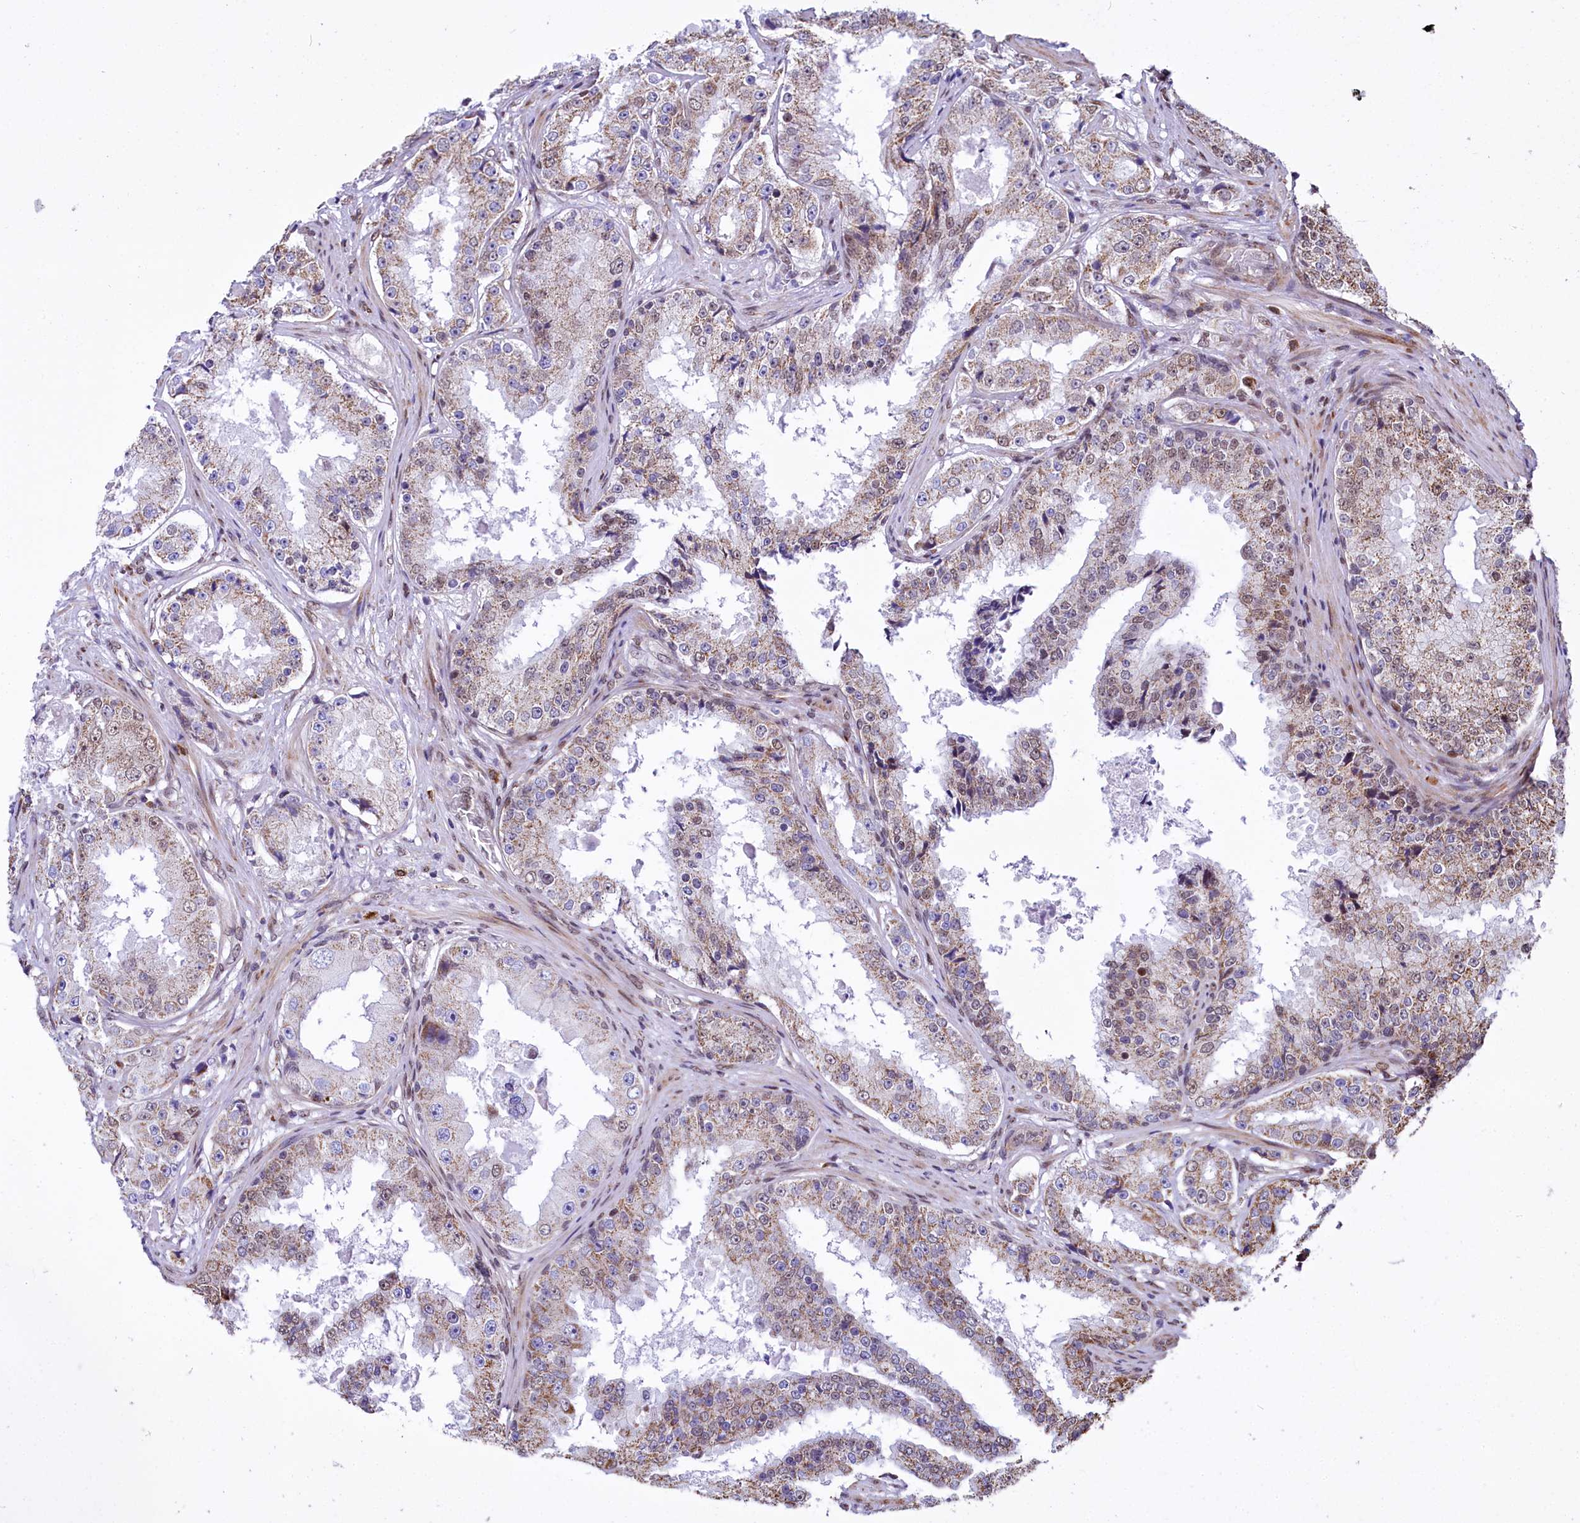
{"staining": {"intensity": "weak", "quantity": ">75%", "location": "cytoplasmic/membranous,nuclear"}, "tissue": "prostate cancer", "cell_type": "Tumor cells", "image_type": "cancer", "snomed": [{"axis": "morphology", "description": "Adenocarcinoma, High grade"}, {"axis": "topography", "description": "Prostate"}], "caption": "A low amount of weak cytoplasmic/membranous and nuclear expression is seen in approximately >75% of tumor cells in prostate cancer tissue.", "gene": "MORN3", "patient": {"sex": "male", "age": 73}}